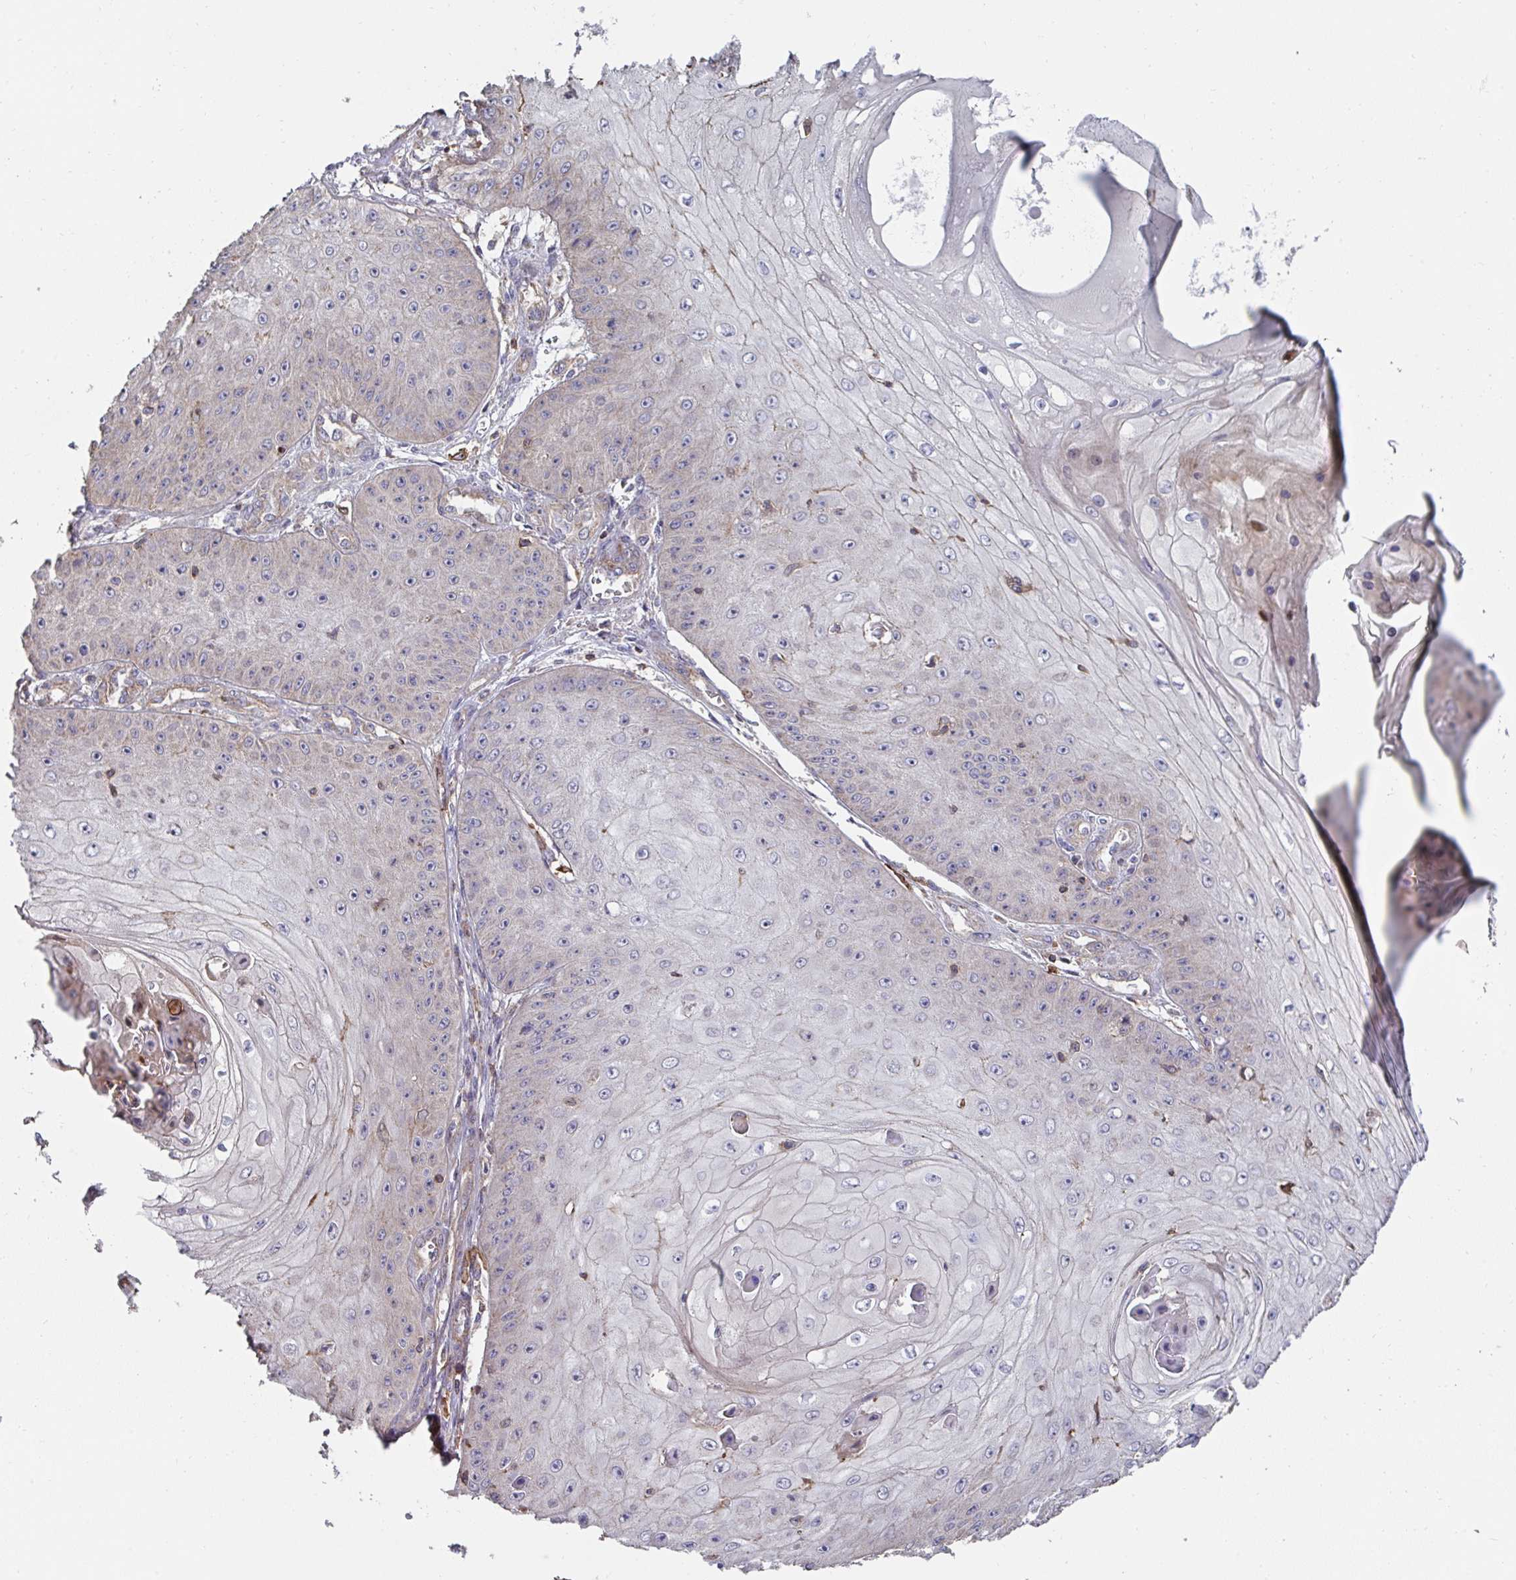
{"staining": {"intensity": "weak", "quantity": "<25%", "location": "cytoplasmic/membranous"}, "tissue": "skin cancer", "cell_type": "Tumor cells", "image_type": "cancer", "snomed": [{"axis": "morphology", "description": "Squamous cell carcinoma, NOS"}, {"axis": "topography", "description": "Skin"}], "caption": "Skin squamous cell carcinoma was stained to show a protein in brown. There is no significant staining in tumor cells.", "gene": "DZANK1", "patient": {"sex": "male", "age": 70}}